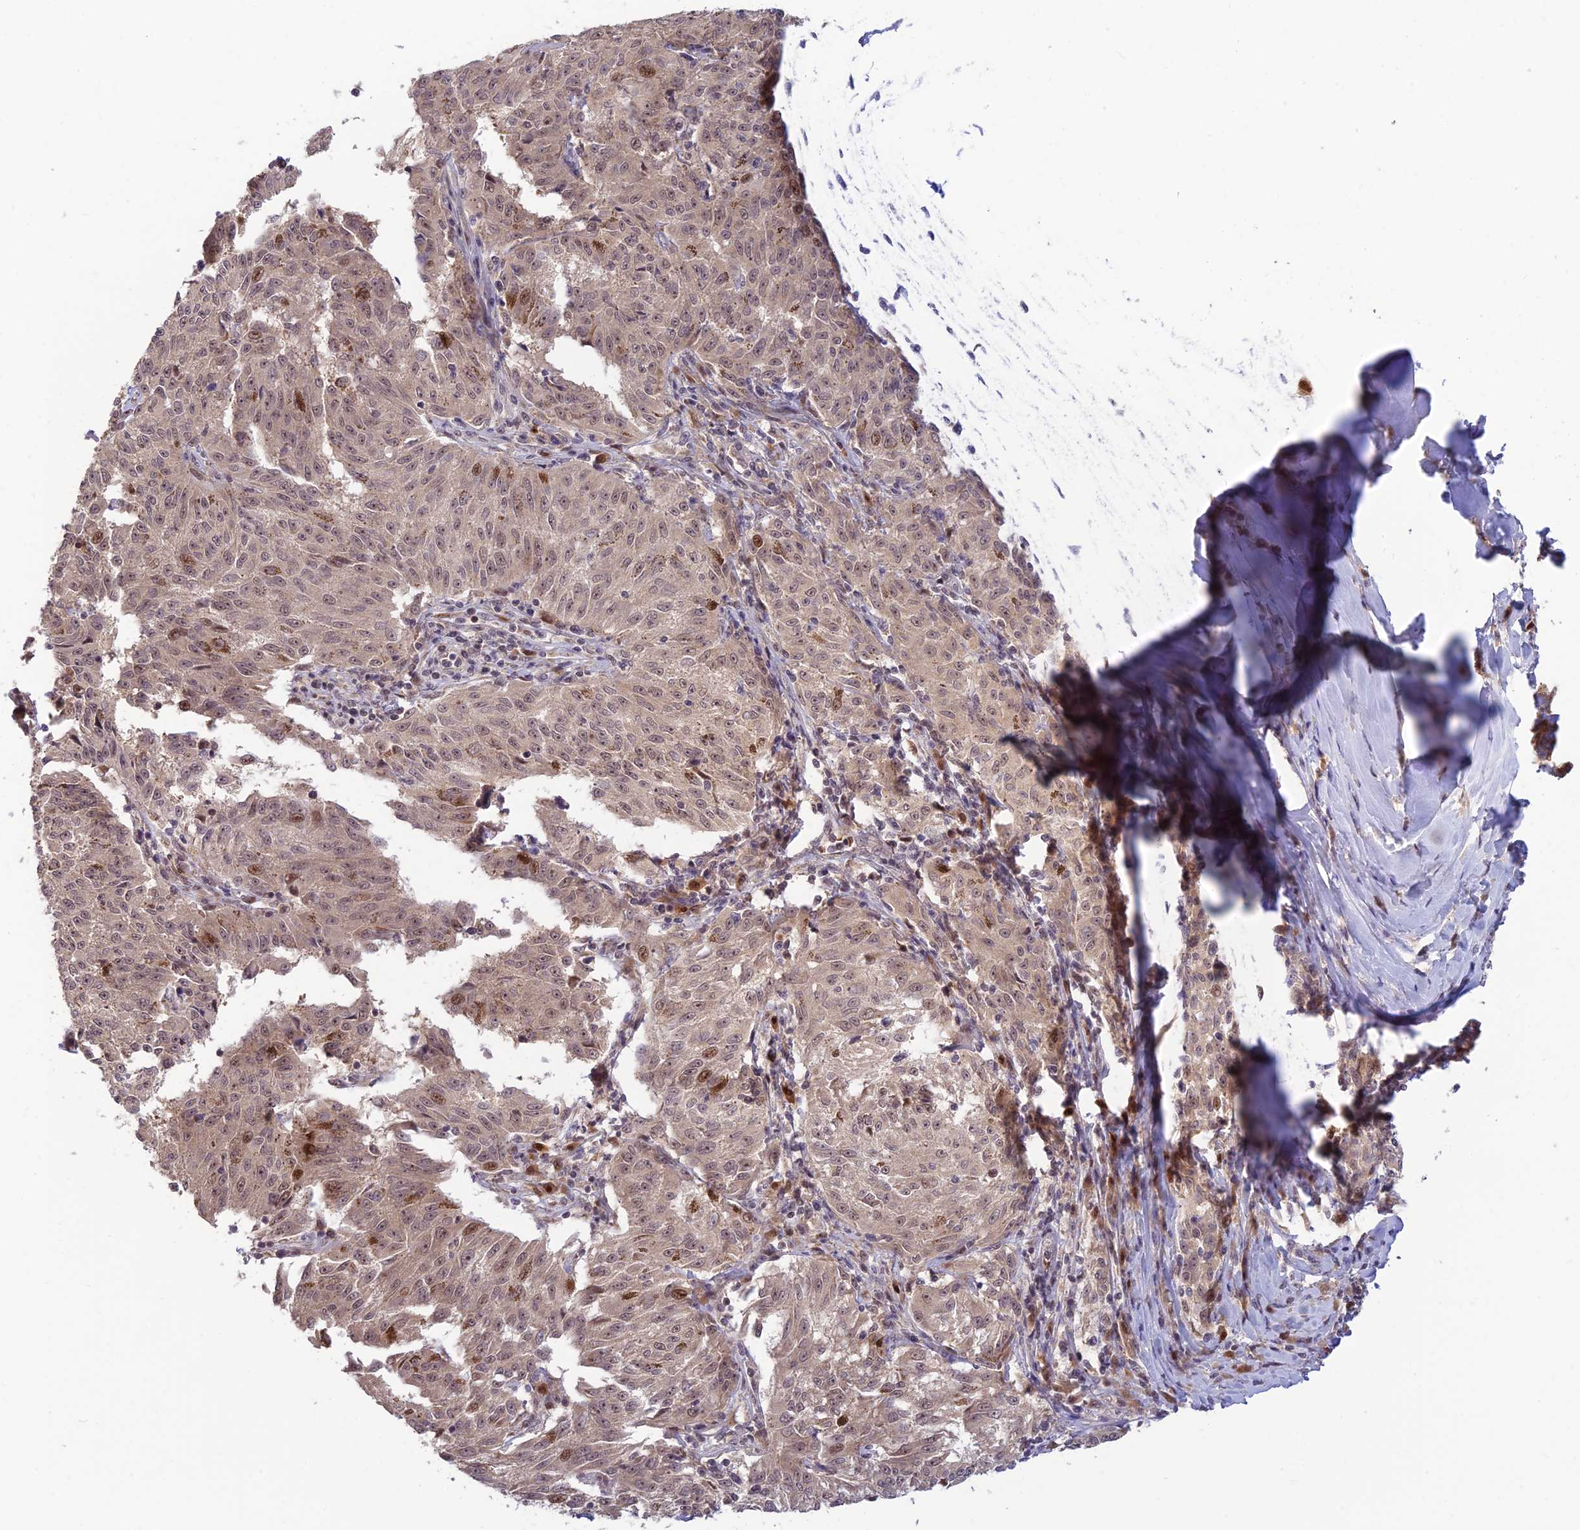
{"staining": {"intensity": "moderate", "quantity": "<25%", "location": "nuclear"}, "tissue": "melanoma", "cell_type": "Tumor cells", "image_type": "cancer", "snomed": [{"axis": "morphology", "description": "Malignant melanoma, NOS"}, {"axis": "topography", "description": "Skin"}], "caption": "Immunohistochemical staining of malignant melanoma reveals low levels of moderate nuclear protein positivity in about <25% of tumor cells.", "gene": "ASPDH", "patient": {"sex": "female", "age": 72}}